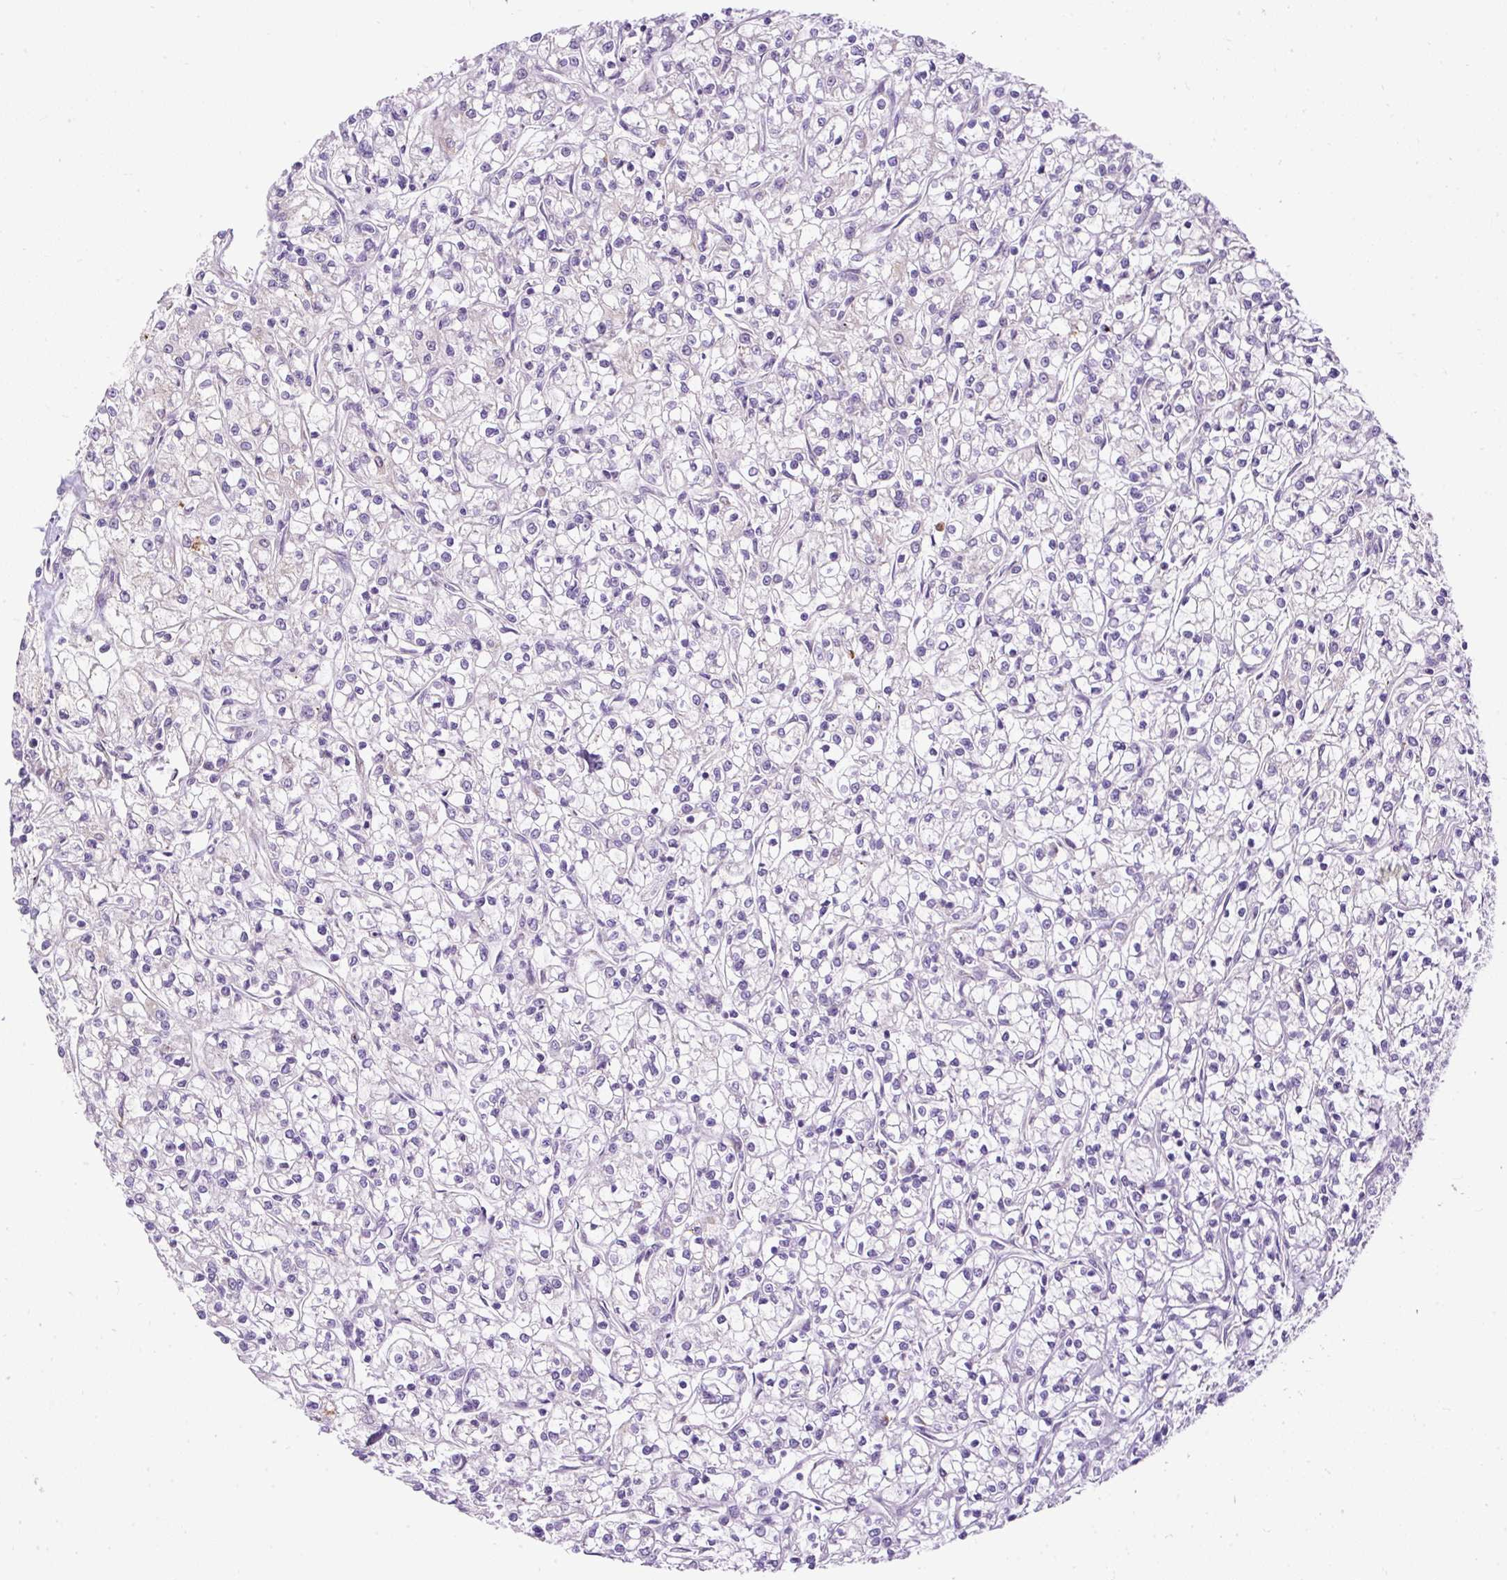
{"staining": {"intensity": "negative", "quantity": "none", "location": "none"}, "tissue": "renal cancer", "cell_type": "Tumor cells", "image_type": "cancer", "snomed": [{"axis": "morphology", "description": "Adenocarcinoma, NOS"}, {"axis": "topography", "description": "Kidney"}], "caption": "Adenocarcinoma (renal) was stained to show a protein in brown. There is no significant positivity in tumor cells.", "gene": "FMC1", "patient": {"sex": "female", "age": 59}}